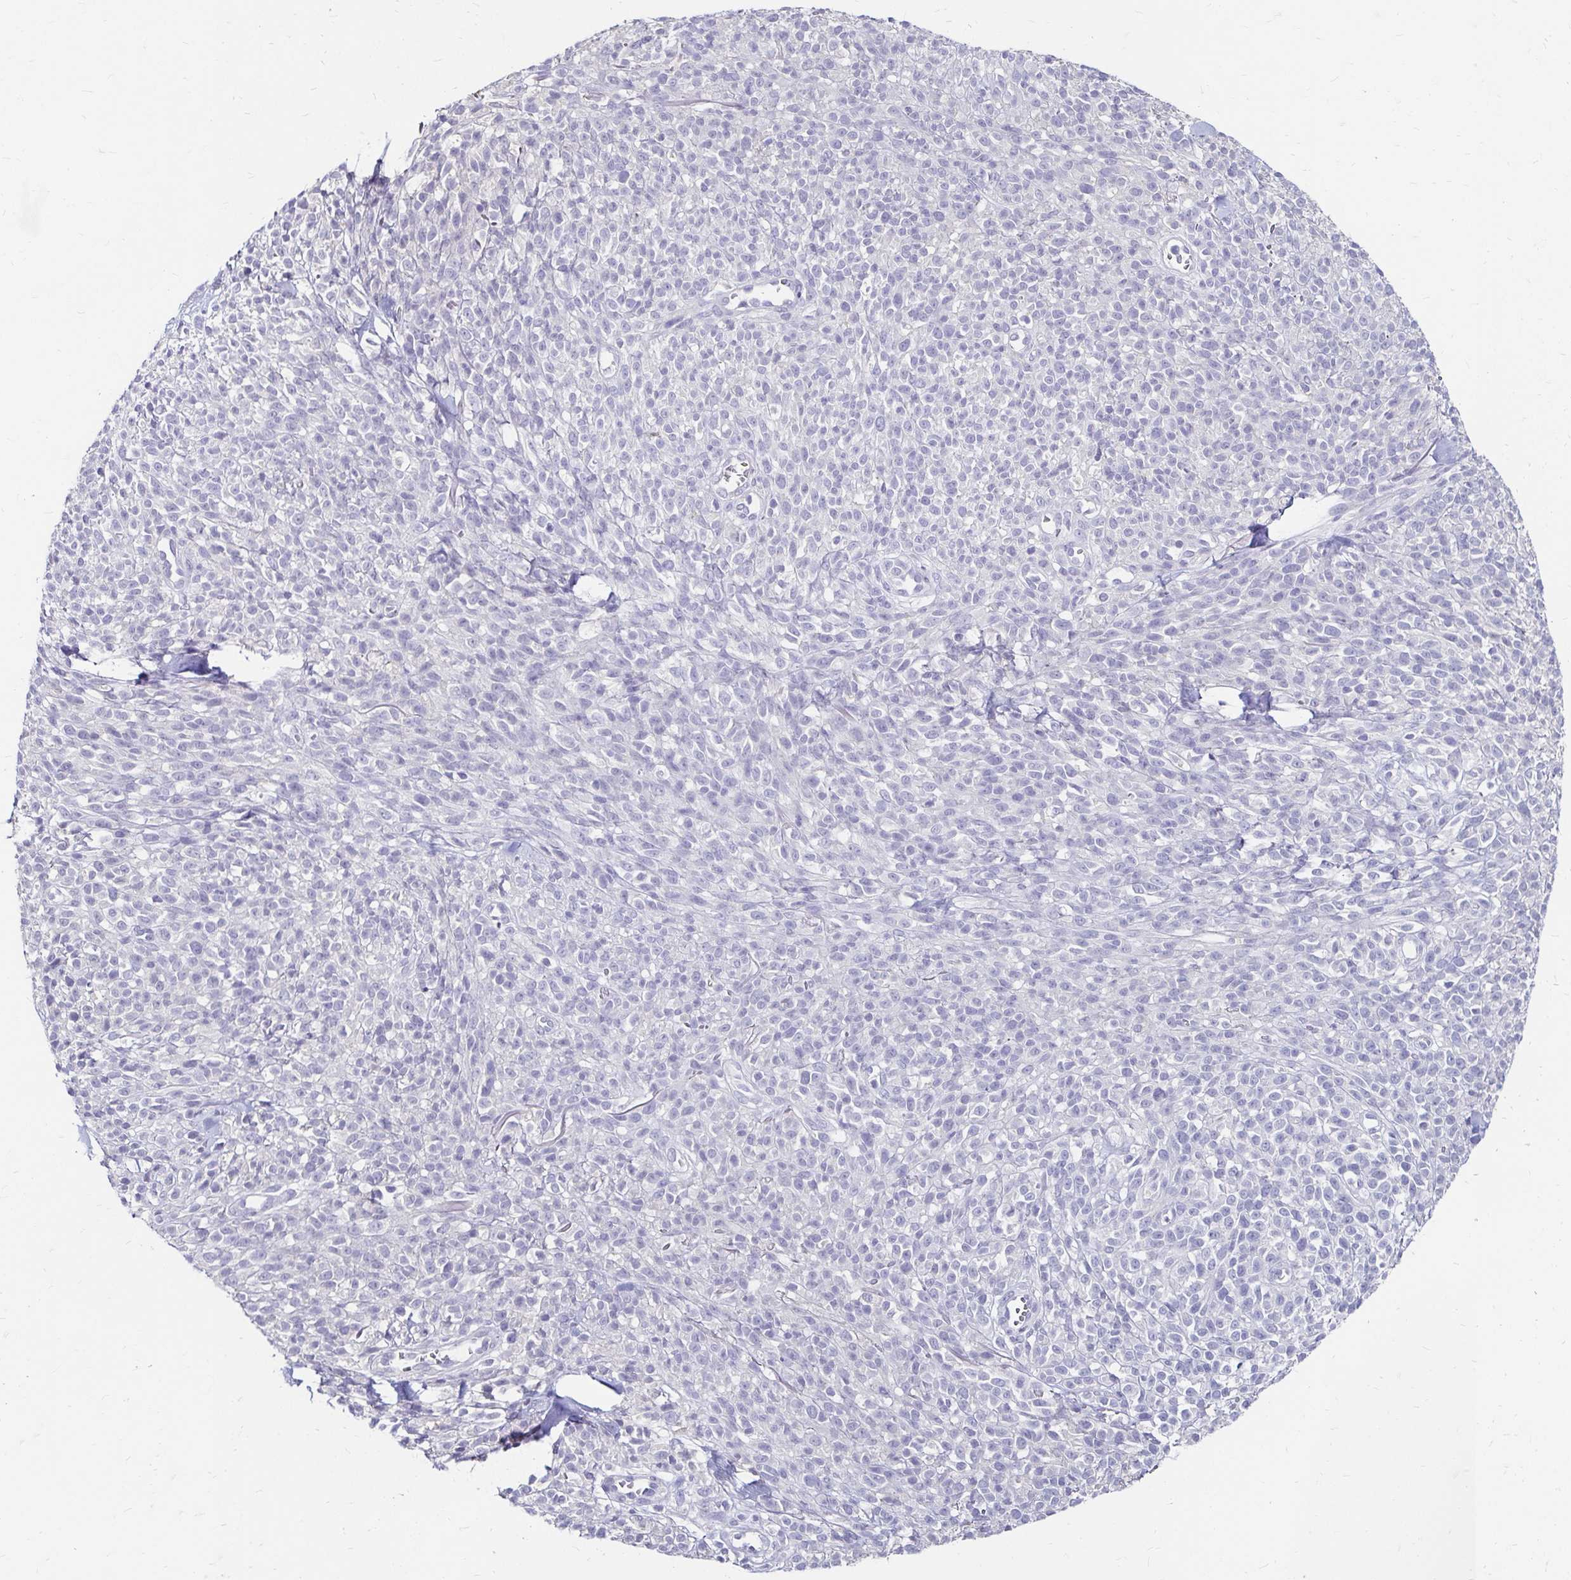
{"staining": {"intensity": "negative", "quantity": "none", "location": "none"}, "tissue": "melanoma", "cell_type": "Tumor cells", "image_type": "cancer", "snomed": [{"axis": "morphology", "description": "Malignant melanoma, NOS"}, {"axis": "topography", "description": "Skin"}, {"axis": "topography", "description": "Skin of trunk"}], "caption": "The micrograph displays no staining of tumor cells in melanoma.", "gene": "SCG3", "patient": {"sex": "male", "age": 74}}